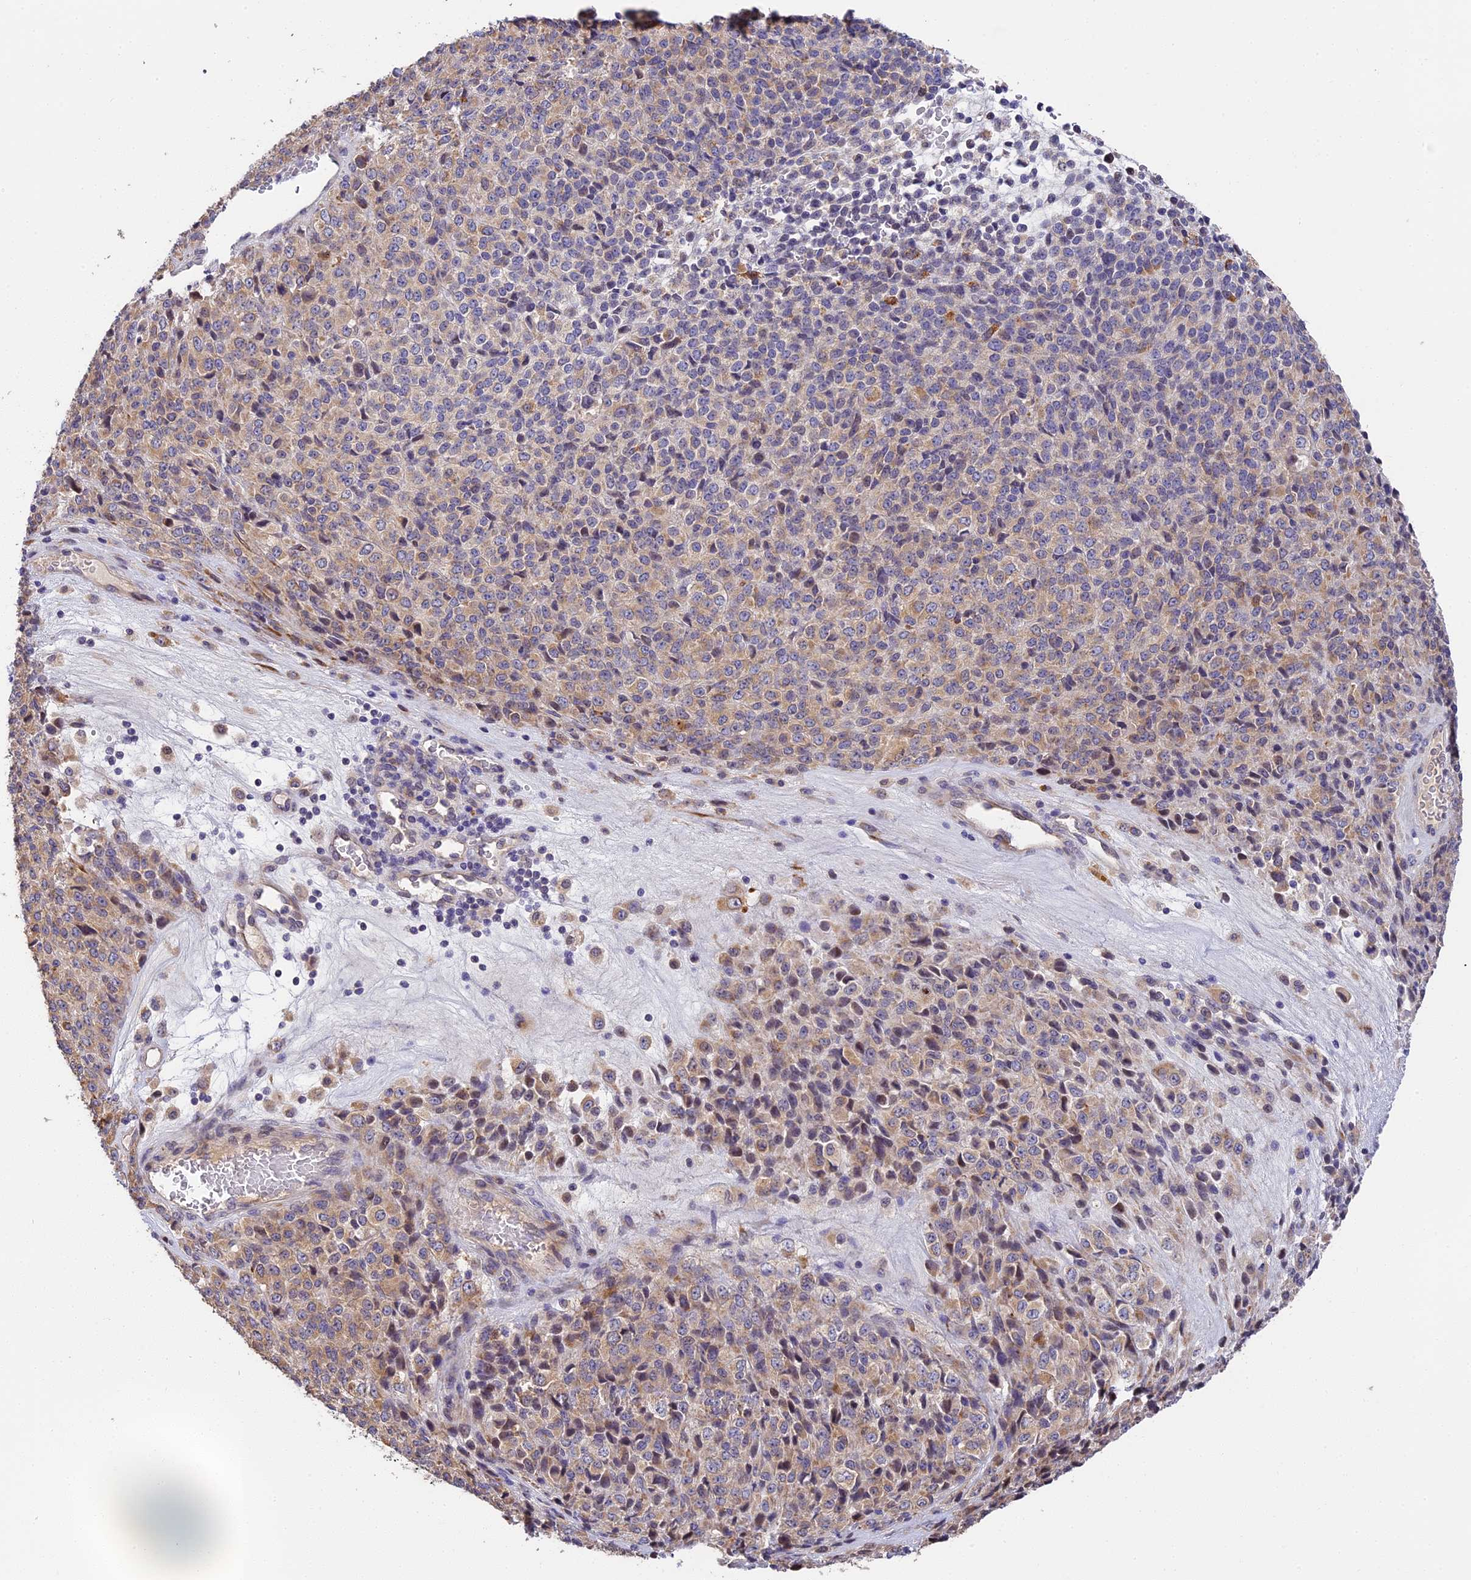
{"staining": {"intensity": "moderate", "quantity": "<25%", "location": "cytoplasmic/membranous"}, "tissue": "melanoma", "cell_type": "Tumor cells", "image_type": "cancer", "snomed": [{"axis": "morphology", "description": "Malignant melanoma, Metastatic site"}, {"axis": "topography", "description": "Brain"}], "caption": "This is a photomicrograph of IHC staining of melanoma, which shows moderate staining in the cytoplasmic/membranous of tumor cells.", "gene": "BSCL2", "patient": {"sex": "female", "age": 56}}